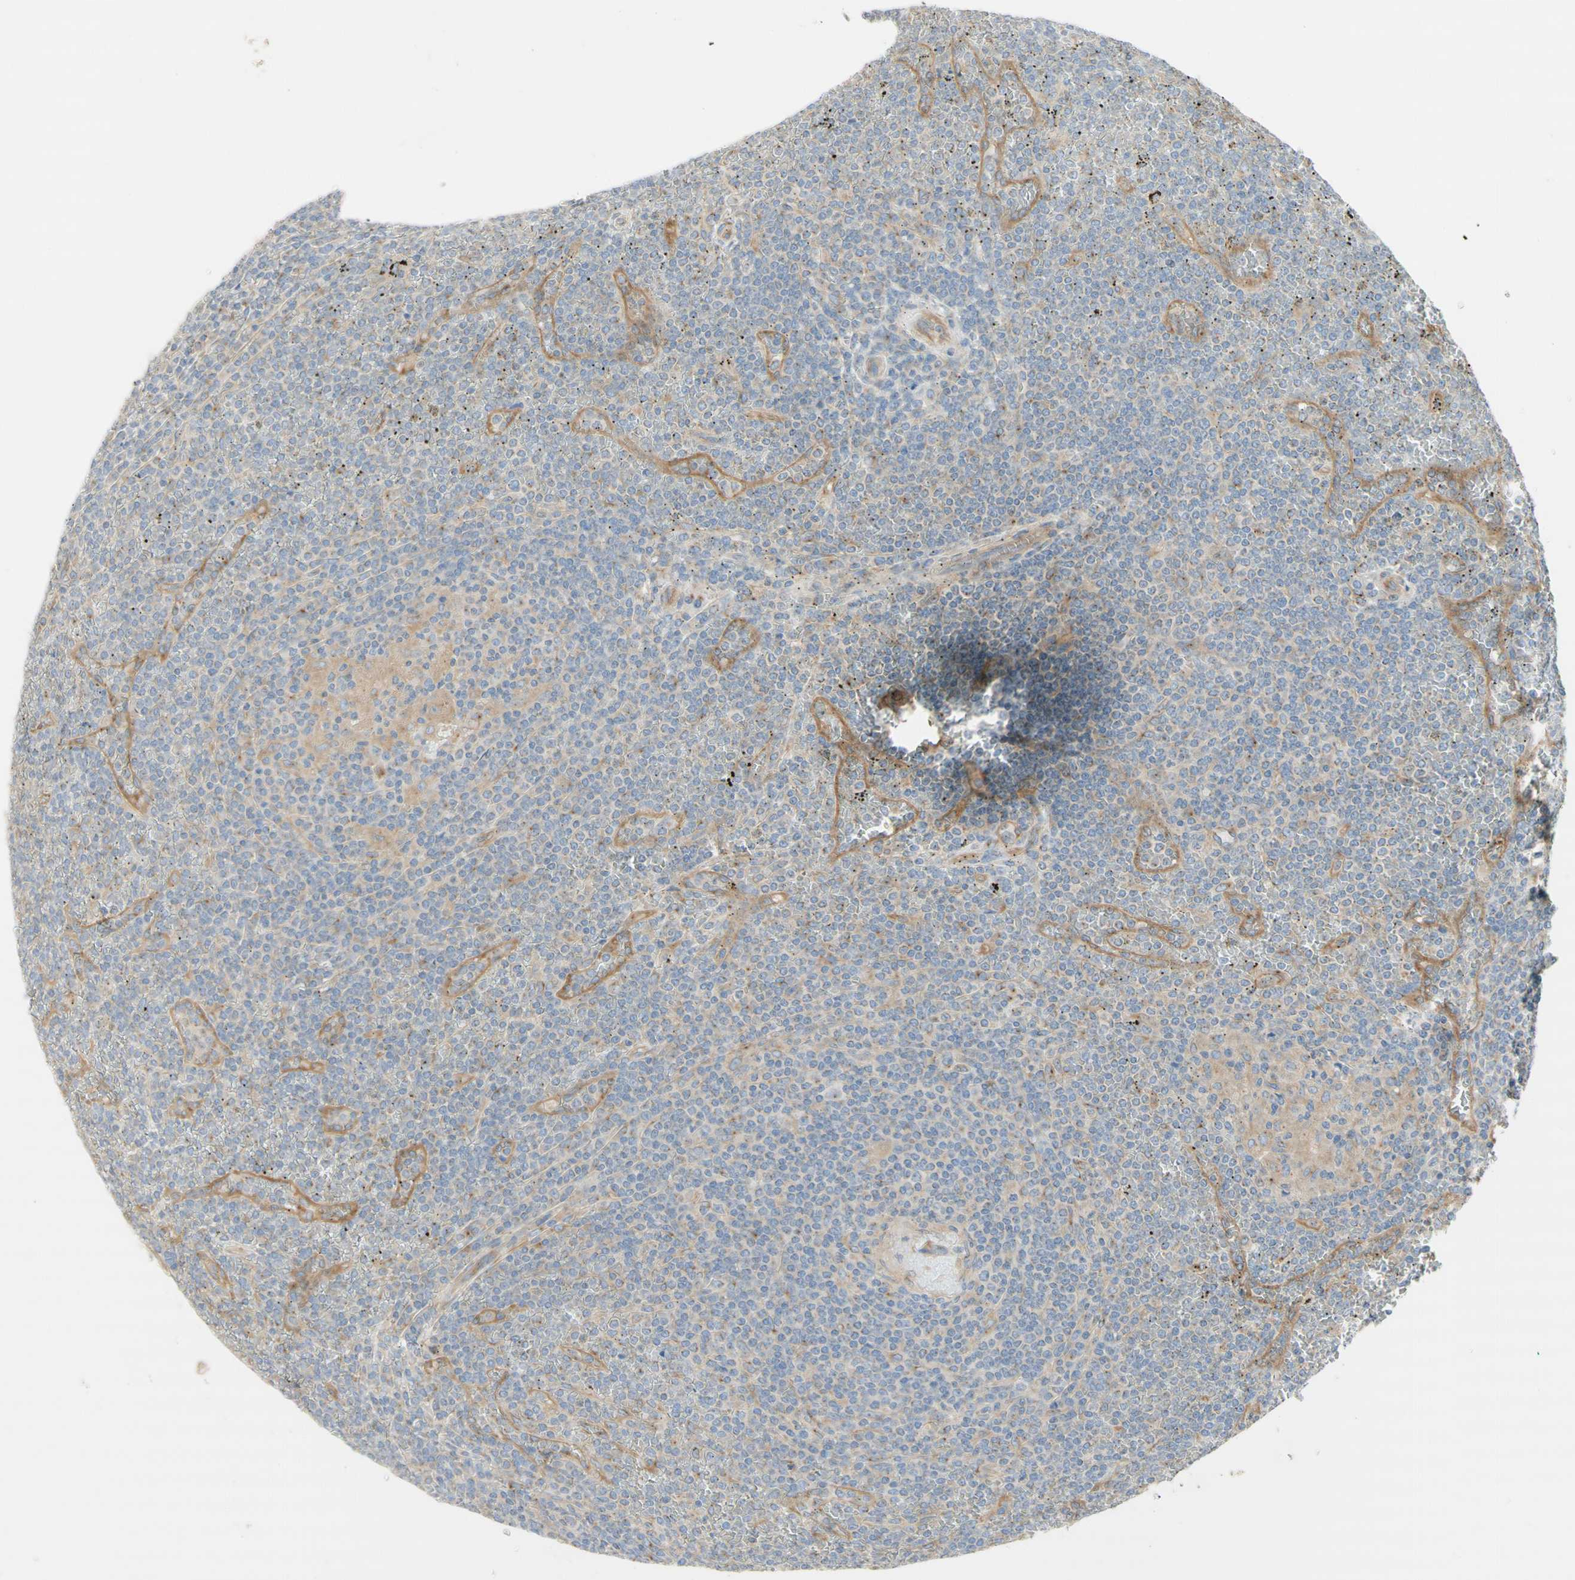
{"staining": {"intensity": "negative", "quantity": "none", "location": "none"}, "tissue": "lymphoma", "cell_type": "Tumor cells", "image_type": "cancer", "snomed": [{"axis": "morphology", "description": "Malignant lymphoma, non-Hodgkin's type, Low grade"}, {"axis": "topography", "description": "Spleen"}], "caption": "Human malignant lymphoma, non-Hodgkin's type (low-grade) stained for a protein using immunohistochemistry displays no expression in tumor cells.", "gene": "DYNC1H1", "patient": {"sex": "female", "age": 19}}